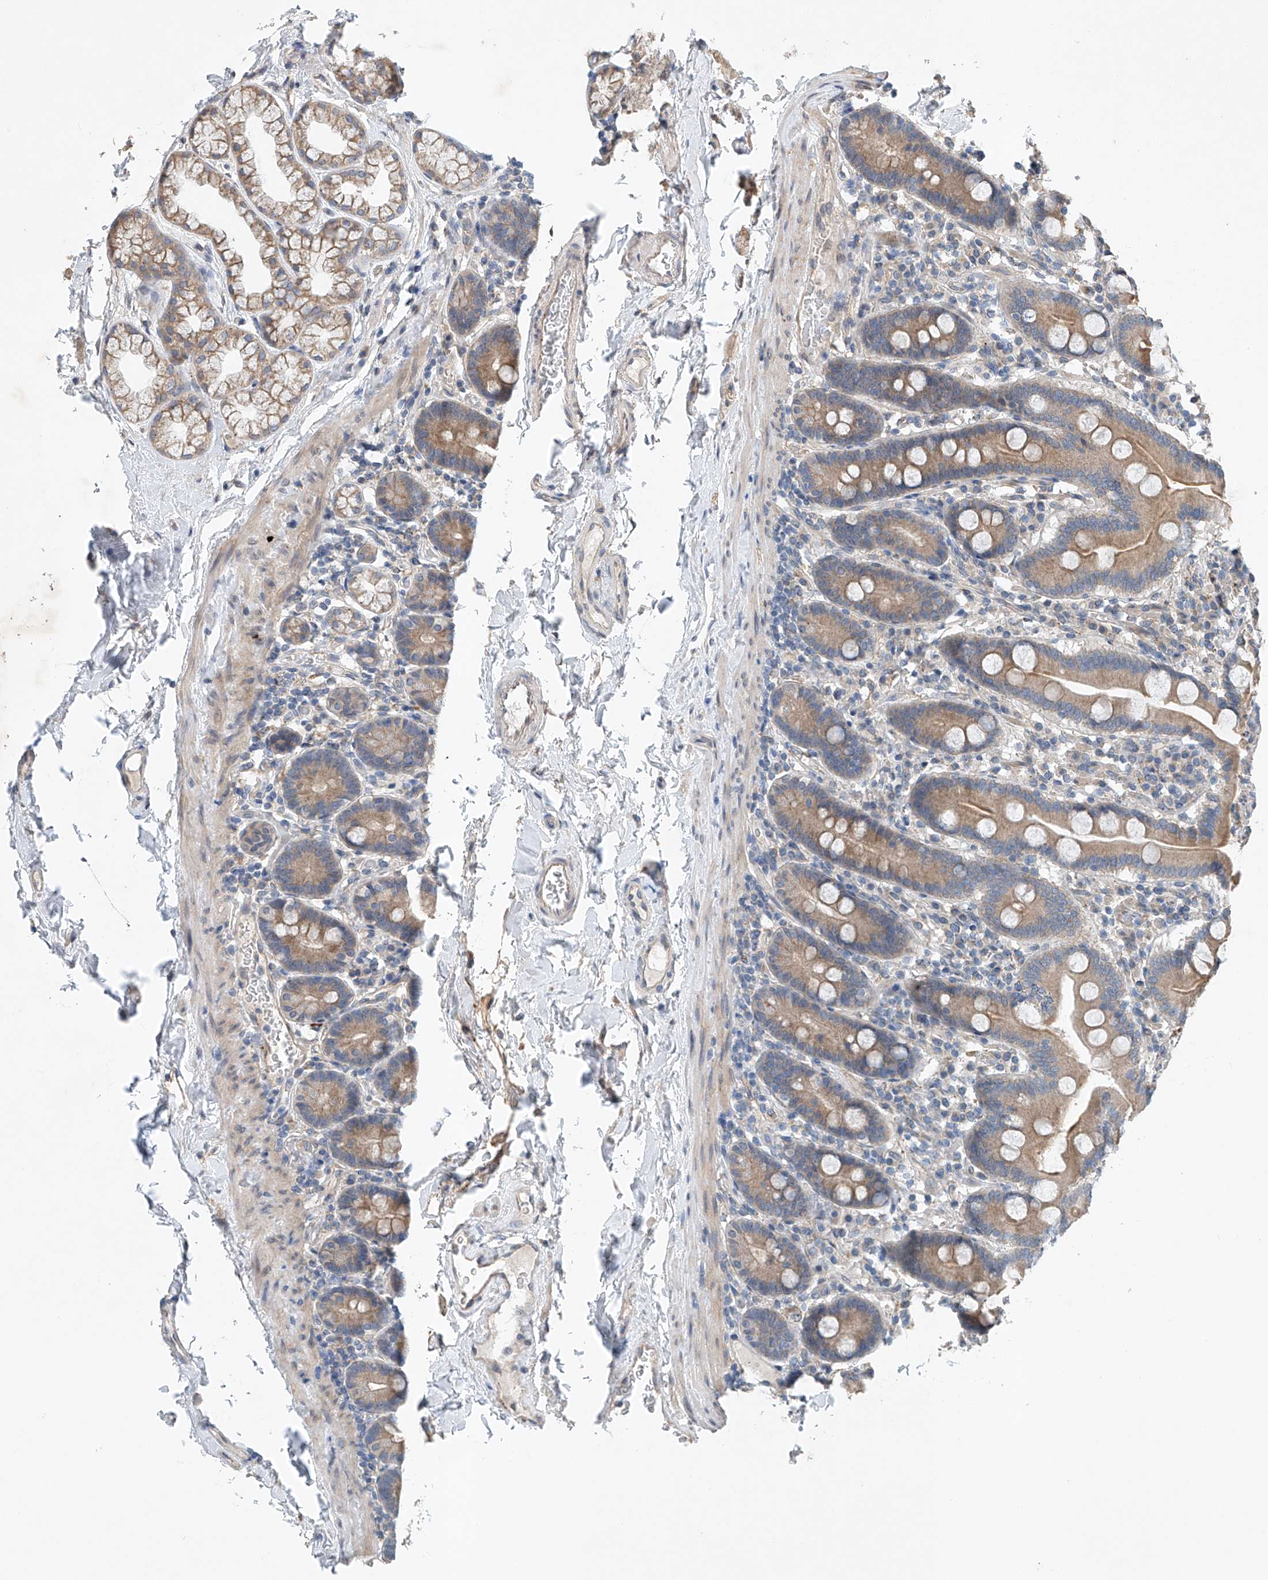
{"staining": {"intensity": "moderate", "quantity": ">75%", "location": "cytoplasmic/membranous"}, "tissue": "duodenum", "cell_type": "Glandular cells", "image_type": "normal", "snomed": [{"axis": "morphology", "description": "Normal tissue, NOS"}, {"axis": "topography", "description": "Duodenum"}], "caption": "Duodenum stained with immunohistochemistry (IHC) exhibits moderate cytoplasmic/membranous staining in approximately >75% of glandular cells. Nuclei are stained in blue.", "gene": "CEP85L", "patient": {"sex": "male", "age": 55}}